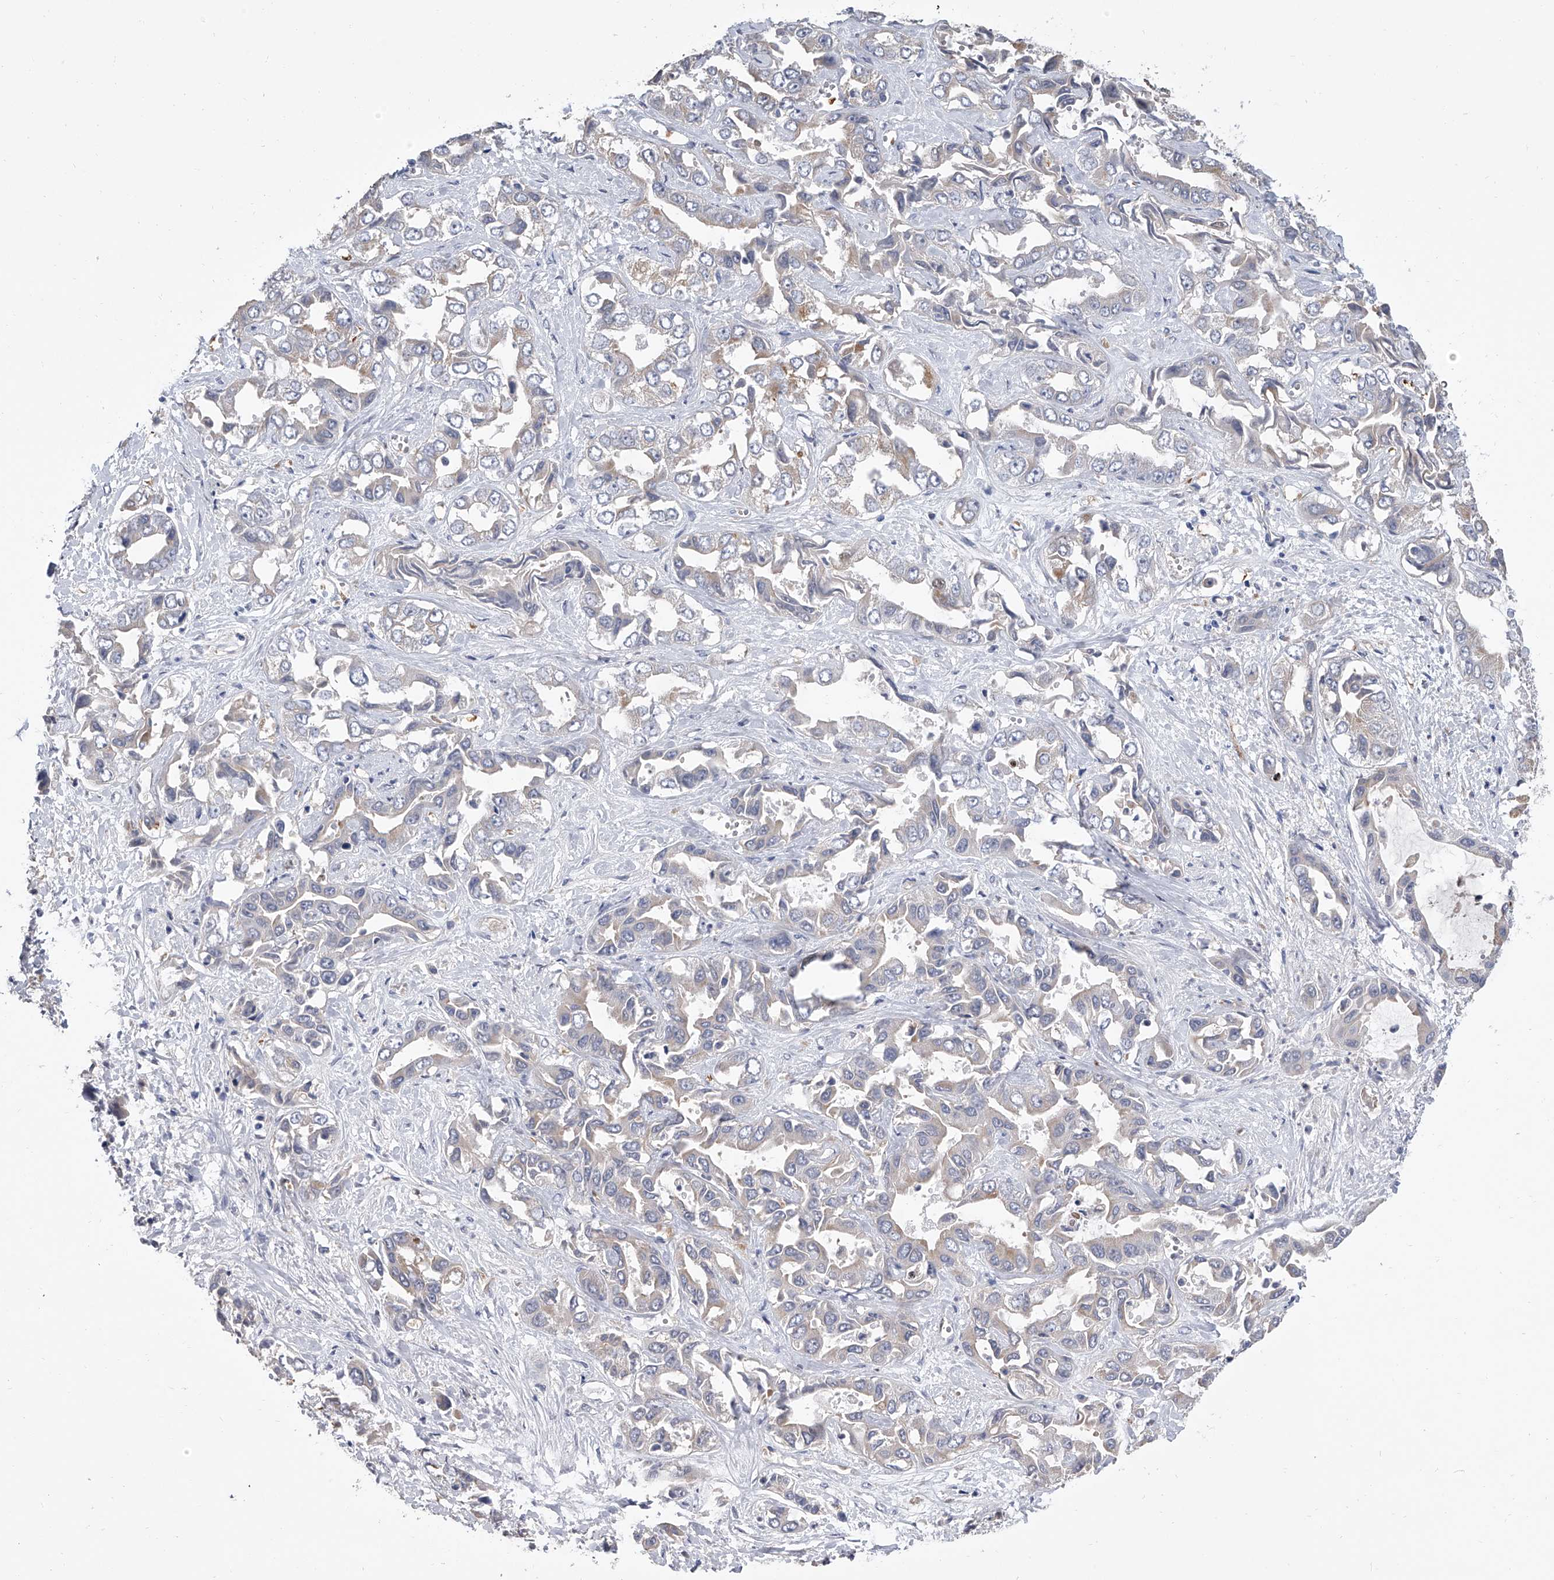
{"staining": {"intensity": "negative", "quantity": "none", "location": "none"}, "tissue": "liver cancer", "cell_type": "Tumor cells", "image_type": "cancer", "snomed": [{"axis": "morphology", "description": "Cholangiocarcinoma"}, {"axis": "topography", "description": "Liver"}], "caption": "Protein analysis of liver cholangiocarcinoma reveals no significant expression in tumor cells.", "gene": "ZNF426", "patient": {"sex": "female", "age": 52}}